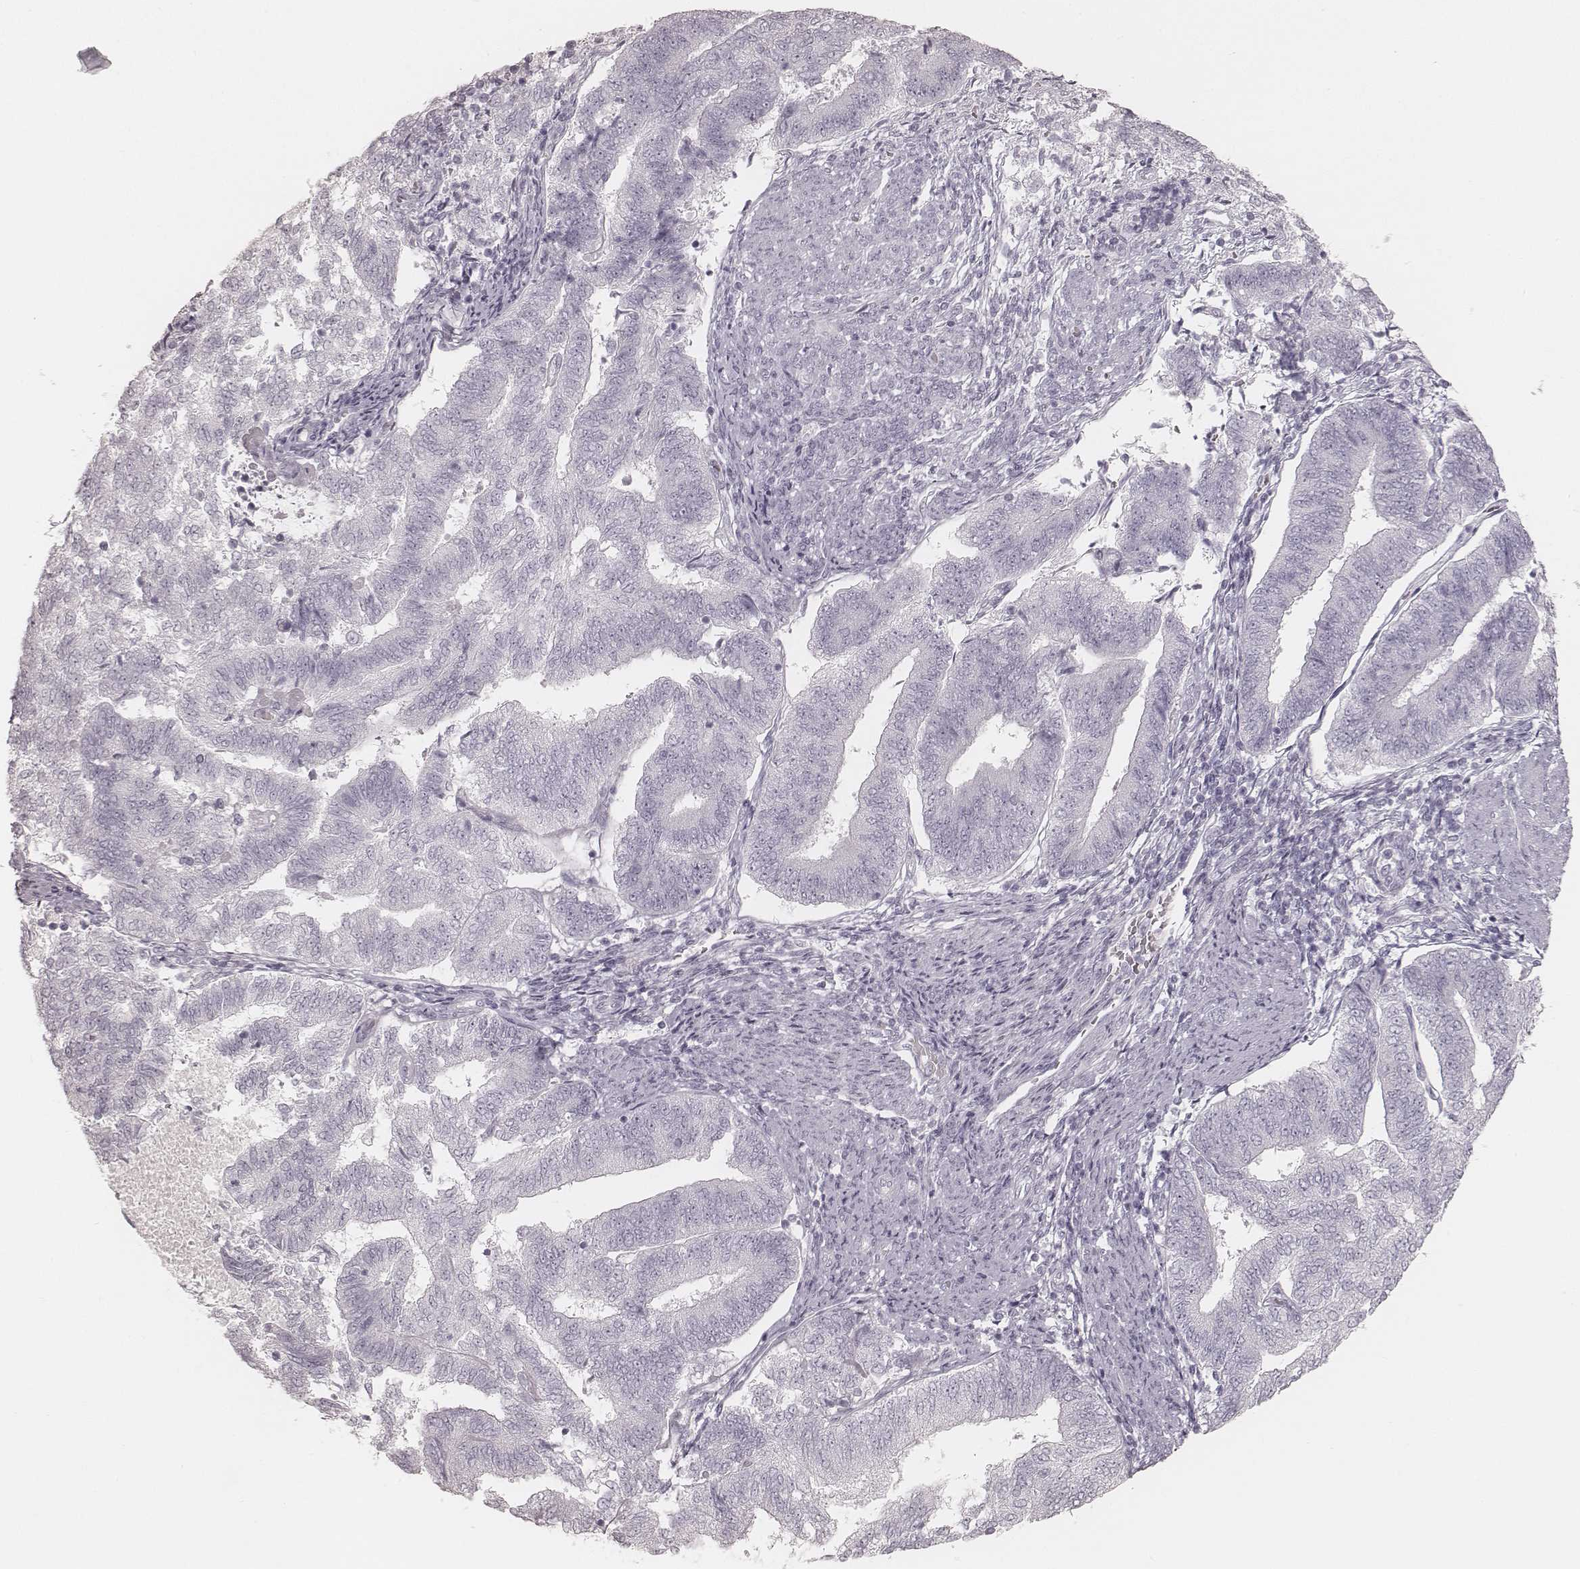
{"staining": {"intensity": "negative", "quantity": "none", "location": "none"}, "tissue": "endometrial cancer", "cell_type": "Tumor cells", "image_type": "cancer", "snomed": [{"axis": "morphology", "description": "Adenocarcinoma, NOS"}, {"axis": "topography", "description": "Endometrium"}], "caption": "A high-resolution histopathology image shows IHC staining of adenocarcinoma (endometrial), which demonstrates no significant positivity in tumor cells.", "gene": "KRT72", "patient": {"sex": "female", "age": 65}}